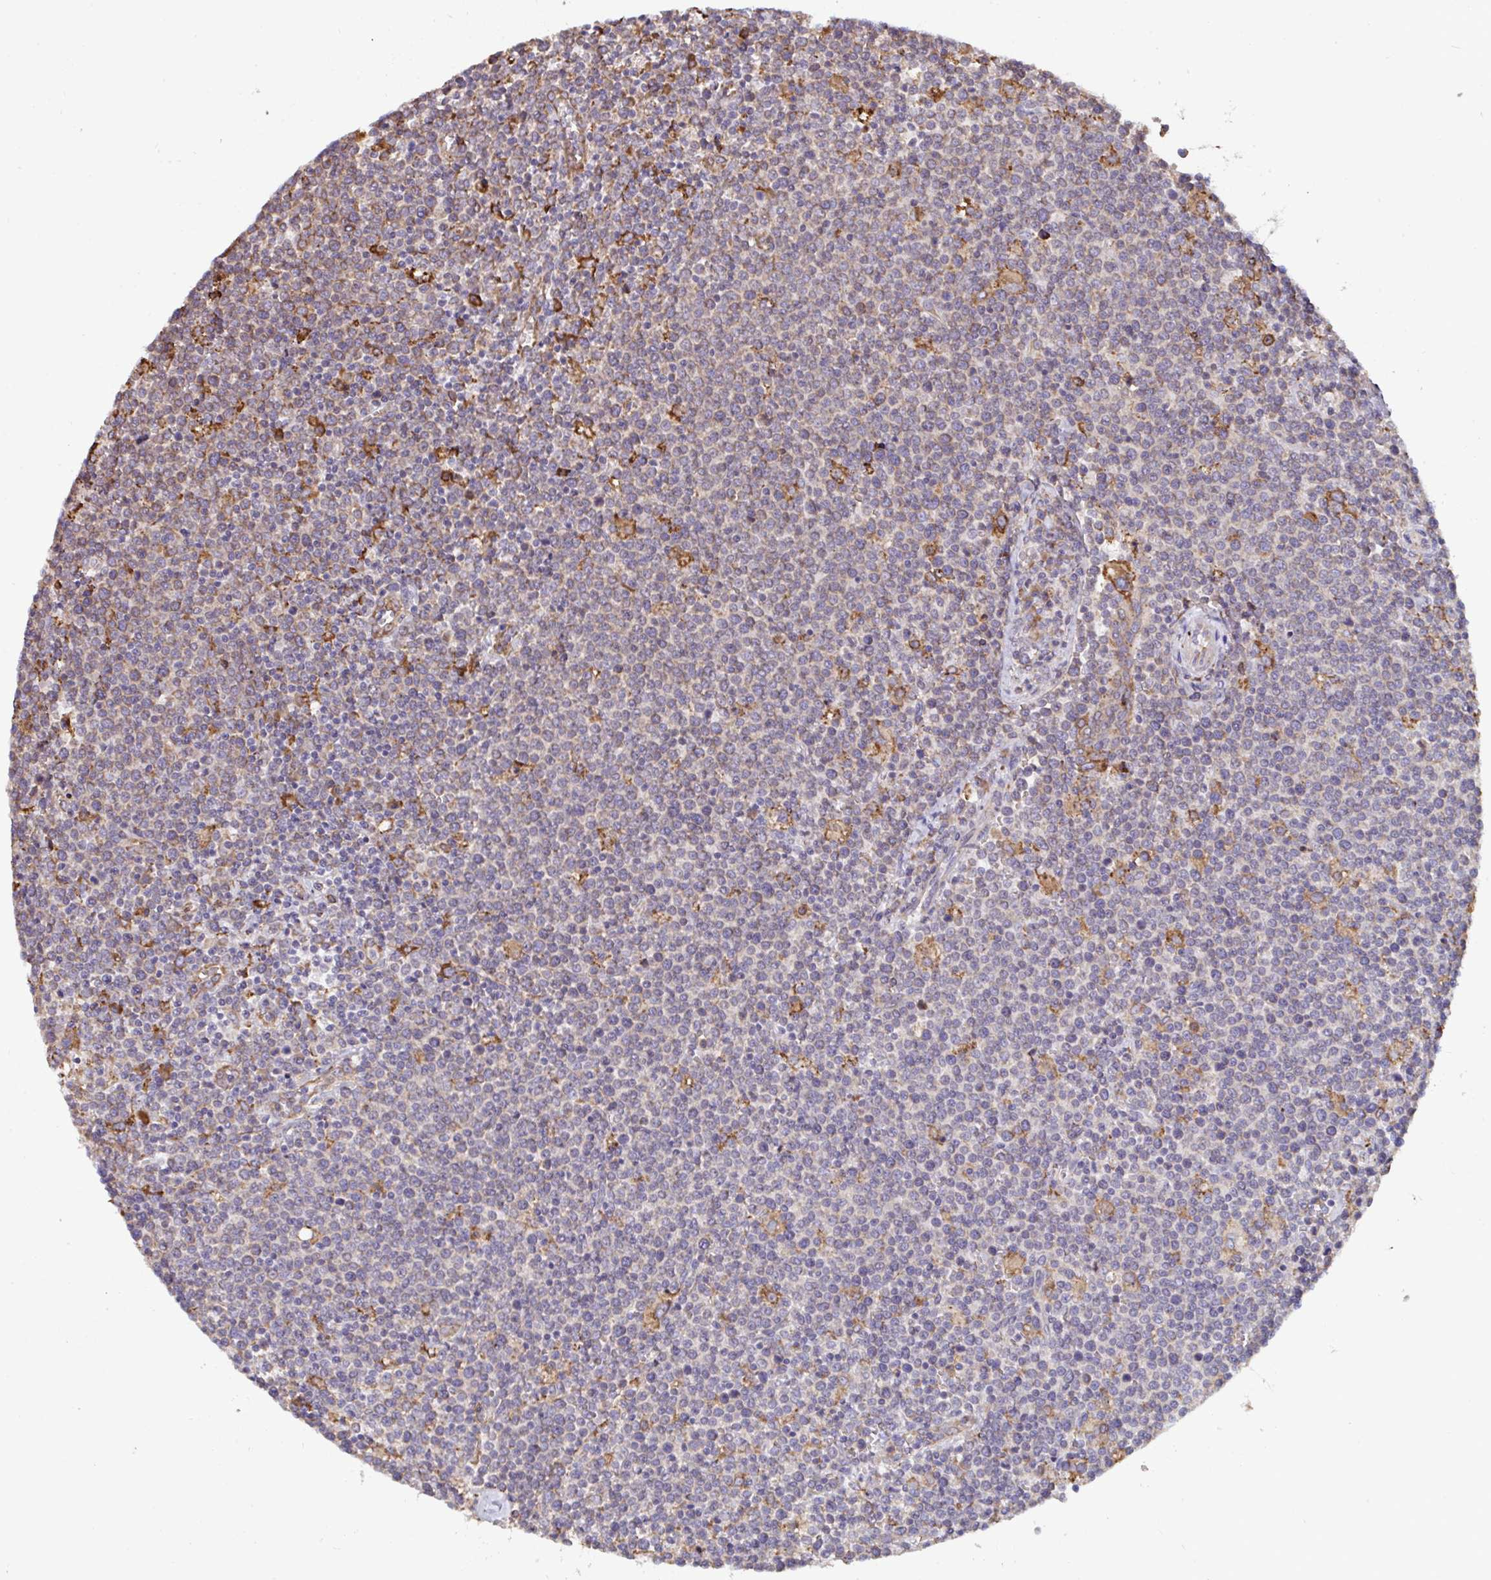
{"staining": {"intensity": "negative", "quantity": "none", "location": "none"}, "tissue": "lymphoma", "cell_type": "Tumor cells", "image_type": "cancer", "snomed": [{"axis": "morphology", "description": "Malignant lymphoma, non-Hodgkin's type, High grade"}, {"axis": "topography", "description": "Lymph node"}], "caption": "Protein analysis of lymphoma exhibits no significant positivity in tumor cells.", "gene": "MYMK", "patient": {"sex": "male", "age": 61}}